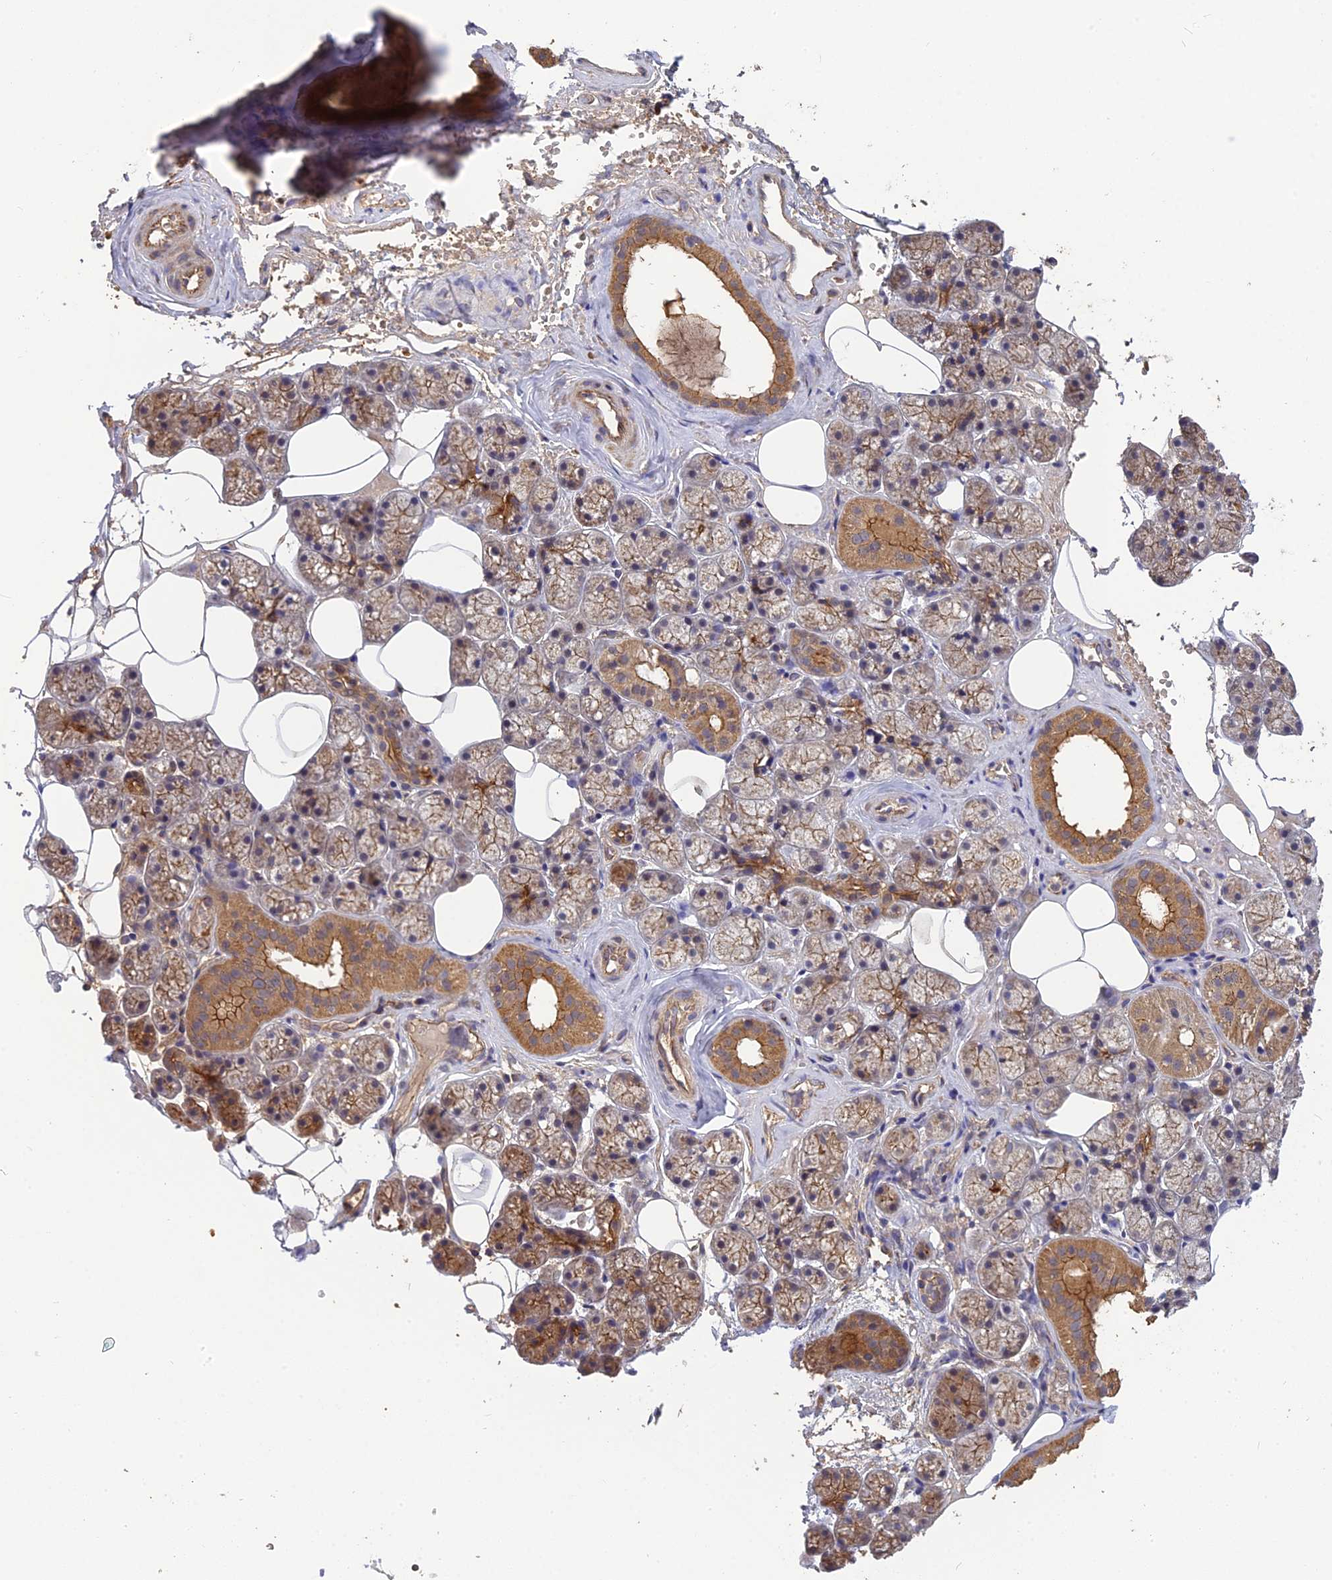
{"staining": {"intensity": "moderate", "quantity": ">75%", "location": "cytoplasmic/membranous"}, "tissue": "salivary gland", "cell_type": "Glandular cells", "image_type": "normal", "snomed": [{"axis": "morphology", "description": "Normal tissue, NOS"}, {"axis": "topography", "description": "Salivary gland"}], "caption": "DAB immunohistochemical staining of benign salivary gland displays moderate cytoplasmic/membranous protein staining in approximately >75% of glandular cells. Using DAB (brown) and hematoxylin (blue) stains, captured at high magnification using brightfield microscopy.", "gene": "ARHGAP40", "patient": {"sex": "male", "age": 62}}